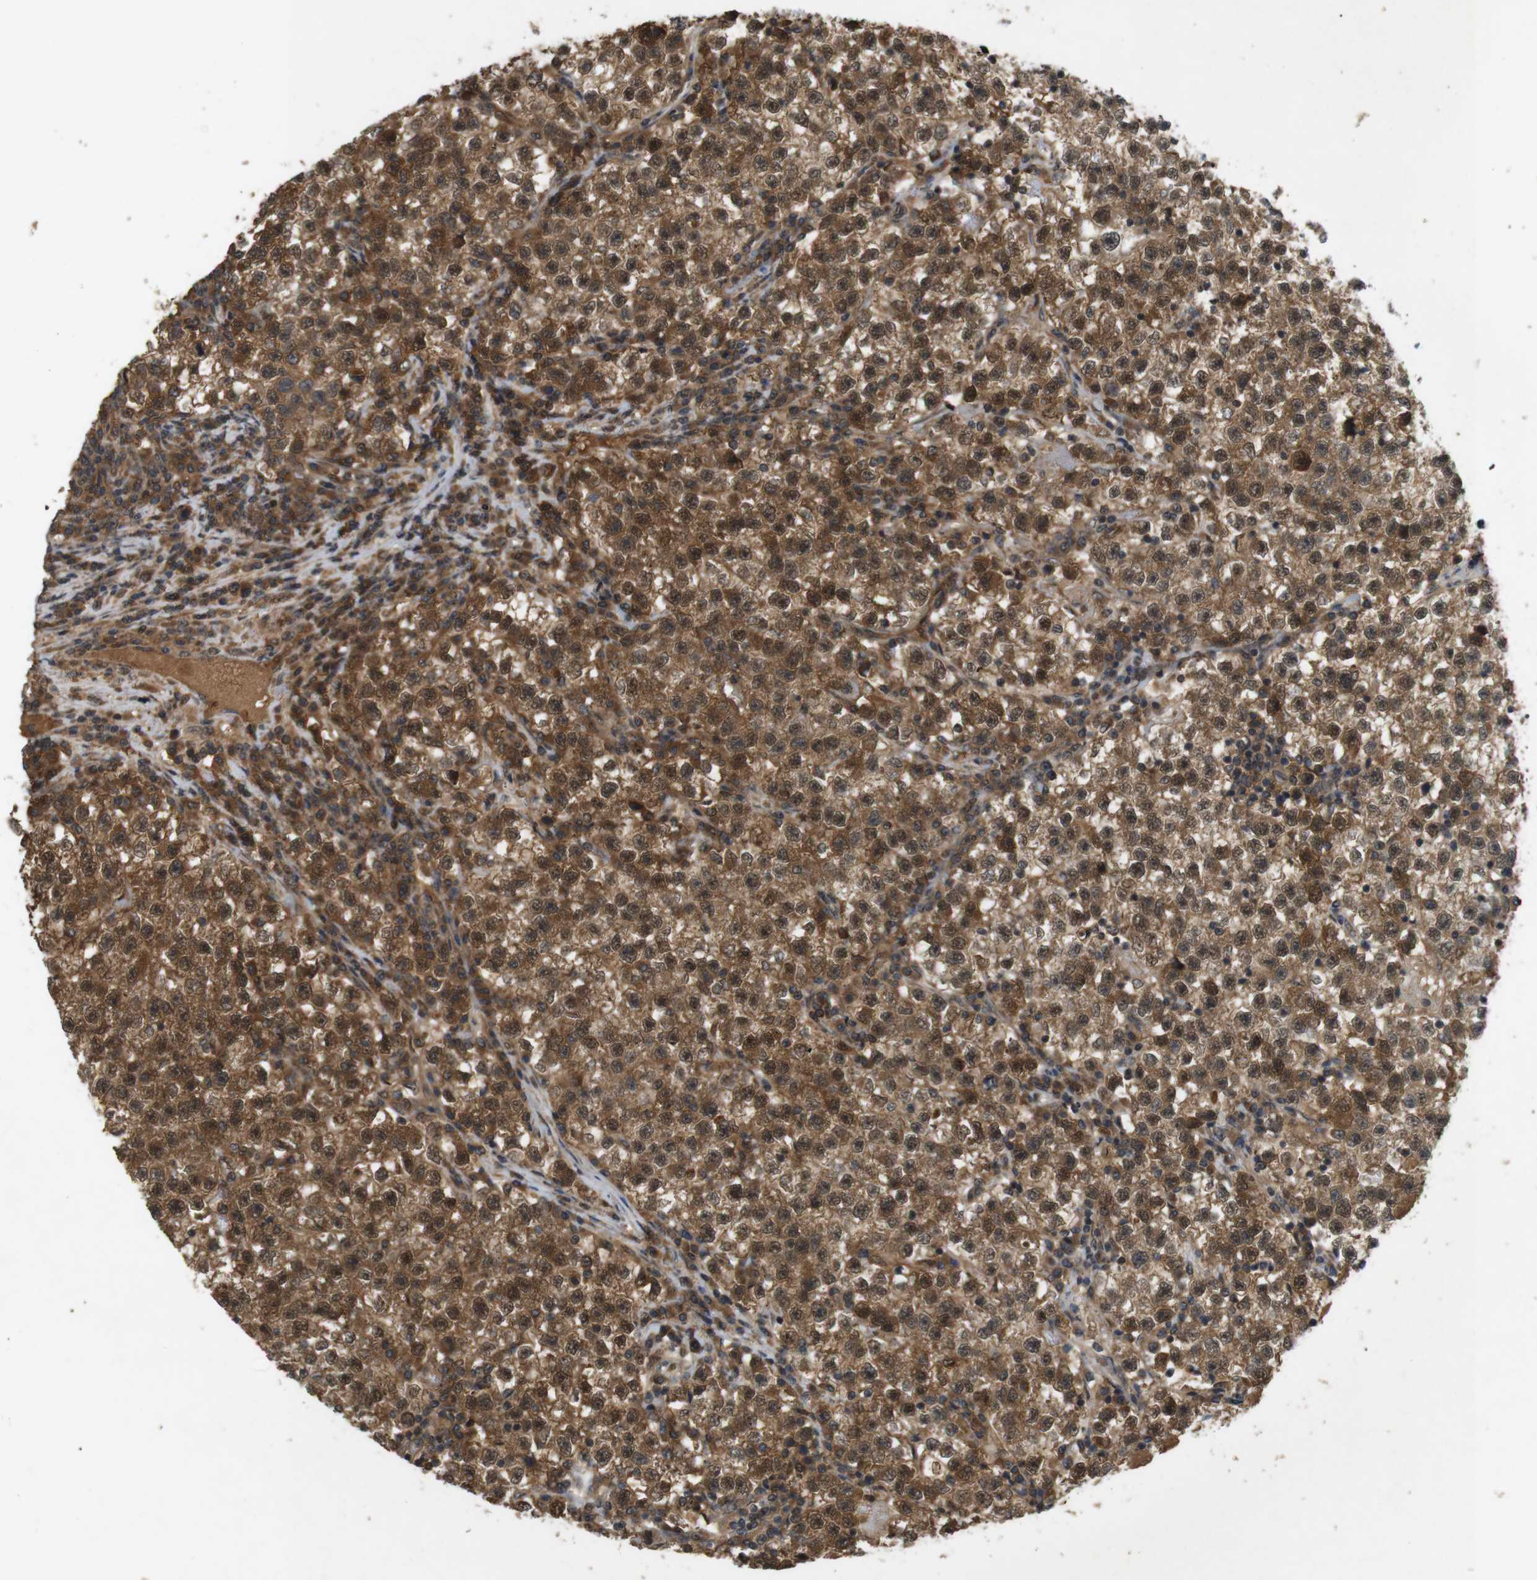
{"staining": {"intensity": "moderate", "quantity": ">75%", "location": "cytoplasmic/membranous,nuclear"}, "tissue": "testis cancer", "cell_type": "Tumor cells", "image_type": "cancer", "snomed": [{"axis": "morphology", "description": "Seminoma, NOS"}, {"axis": "topography", "description": "Testis"}], "caption": "Human testis cancer stained with a brown dye reveals moderate cytoplasmic/membranous and nuclear positive staining in approximately >75% of tumor cells.", "gene": "NFKBIE", "patient": {"sex": "male", "age": 22}}